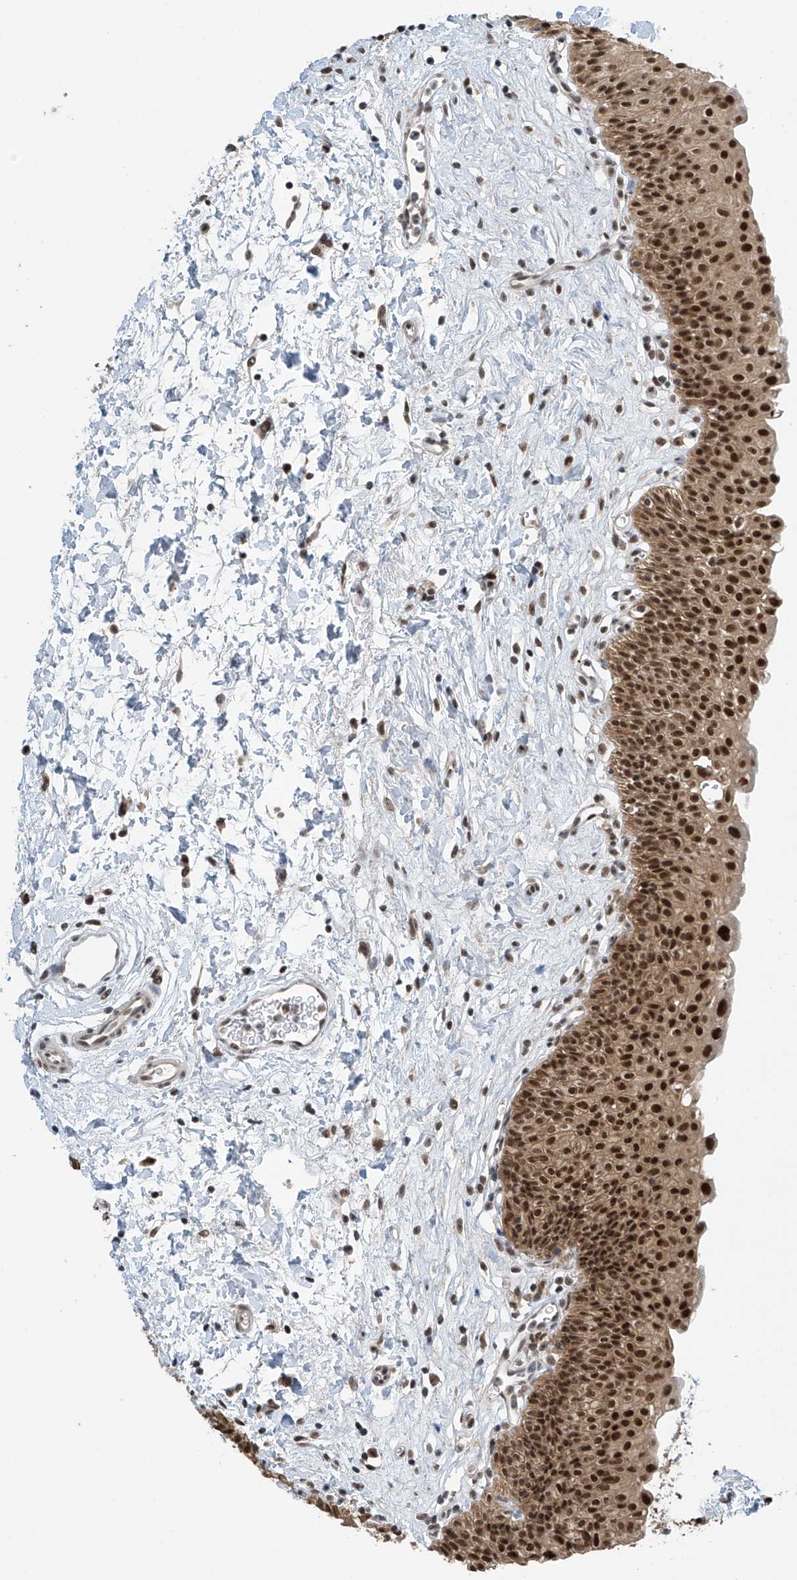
{"staining": {"intensity": "strong", "quantity": ">75%", "location": "cytoplasmic/membranous,nuclear"}, "tissue": "urinary bladder", "cell_type": "Urothelial cells", "image_type": "normal", "snomed": [{"axis": "morphology", "description": "Normal tissue, NOS"}, {"axis": "topography", "description": "Urinary bladder"}], "caption": "Immunohistochemistry of benign urinary bladder shows high levels of strong cytoplasmic/membranous,nuclear expression in about >75% of urothelial cells. Immunohistochemistry (ihc) stains the protein in brown and the nuclei are stained blue.", "gene": "RPAIN", "patient": {"sex": "male", "age": 51}}